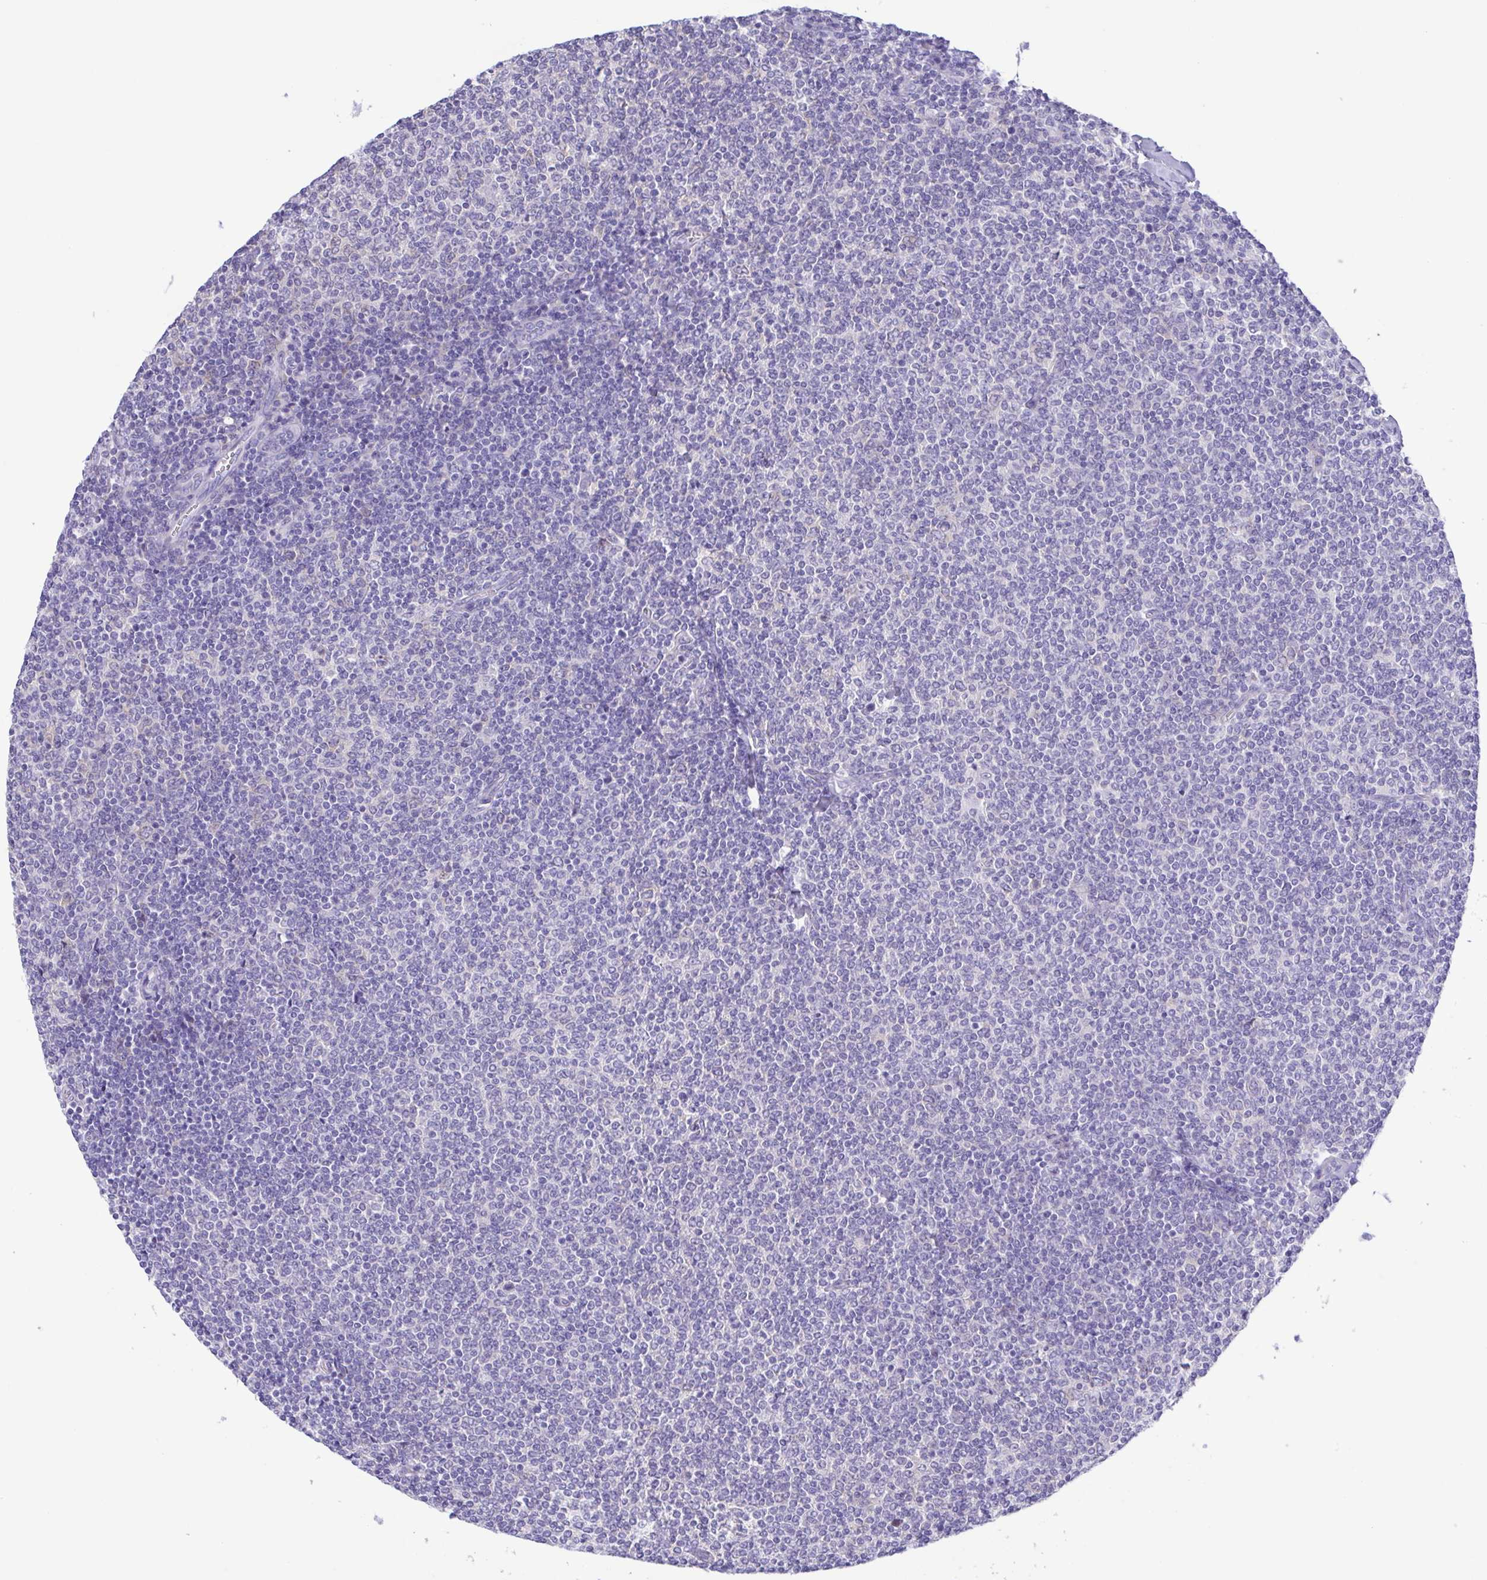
{"staining": {"intensity": "negative", "quantity": "none", "location": "none"}, "tissue": "lymphoma", "cell_type": "Tumor cells", "image_type": "cancer", "snomed": [{"axis": "morphology", "description": "Malignant lymphoma, non-Hodgkin's type, Low grade"}, {"axis": "topography", "description": "Lymph node"}], "caption": "This is an IHC histopathology image of low-grade malignant lymphoma, non-Hodgkin's type. There is no expression in tumor cells.", "gene": "TNNI3", "patient": {"sex": "male", "age": 52}}